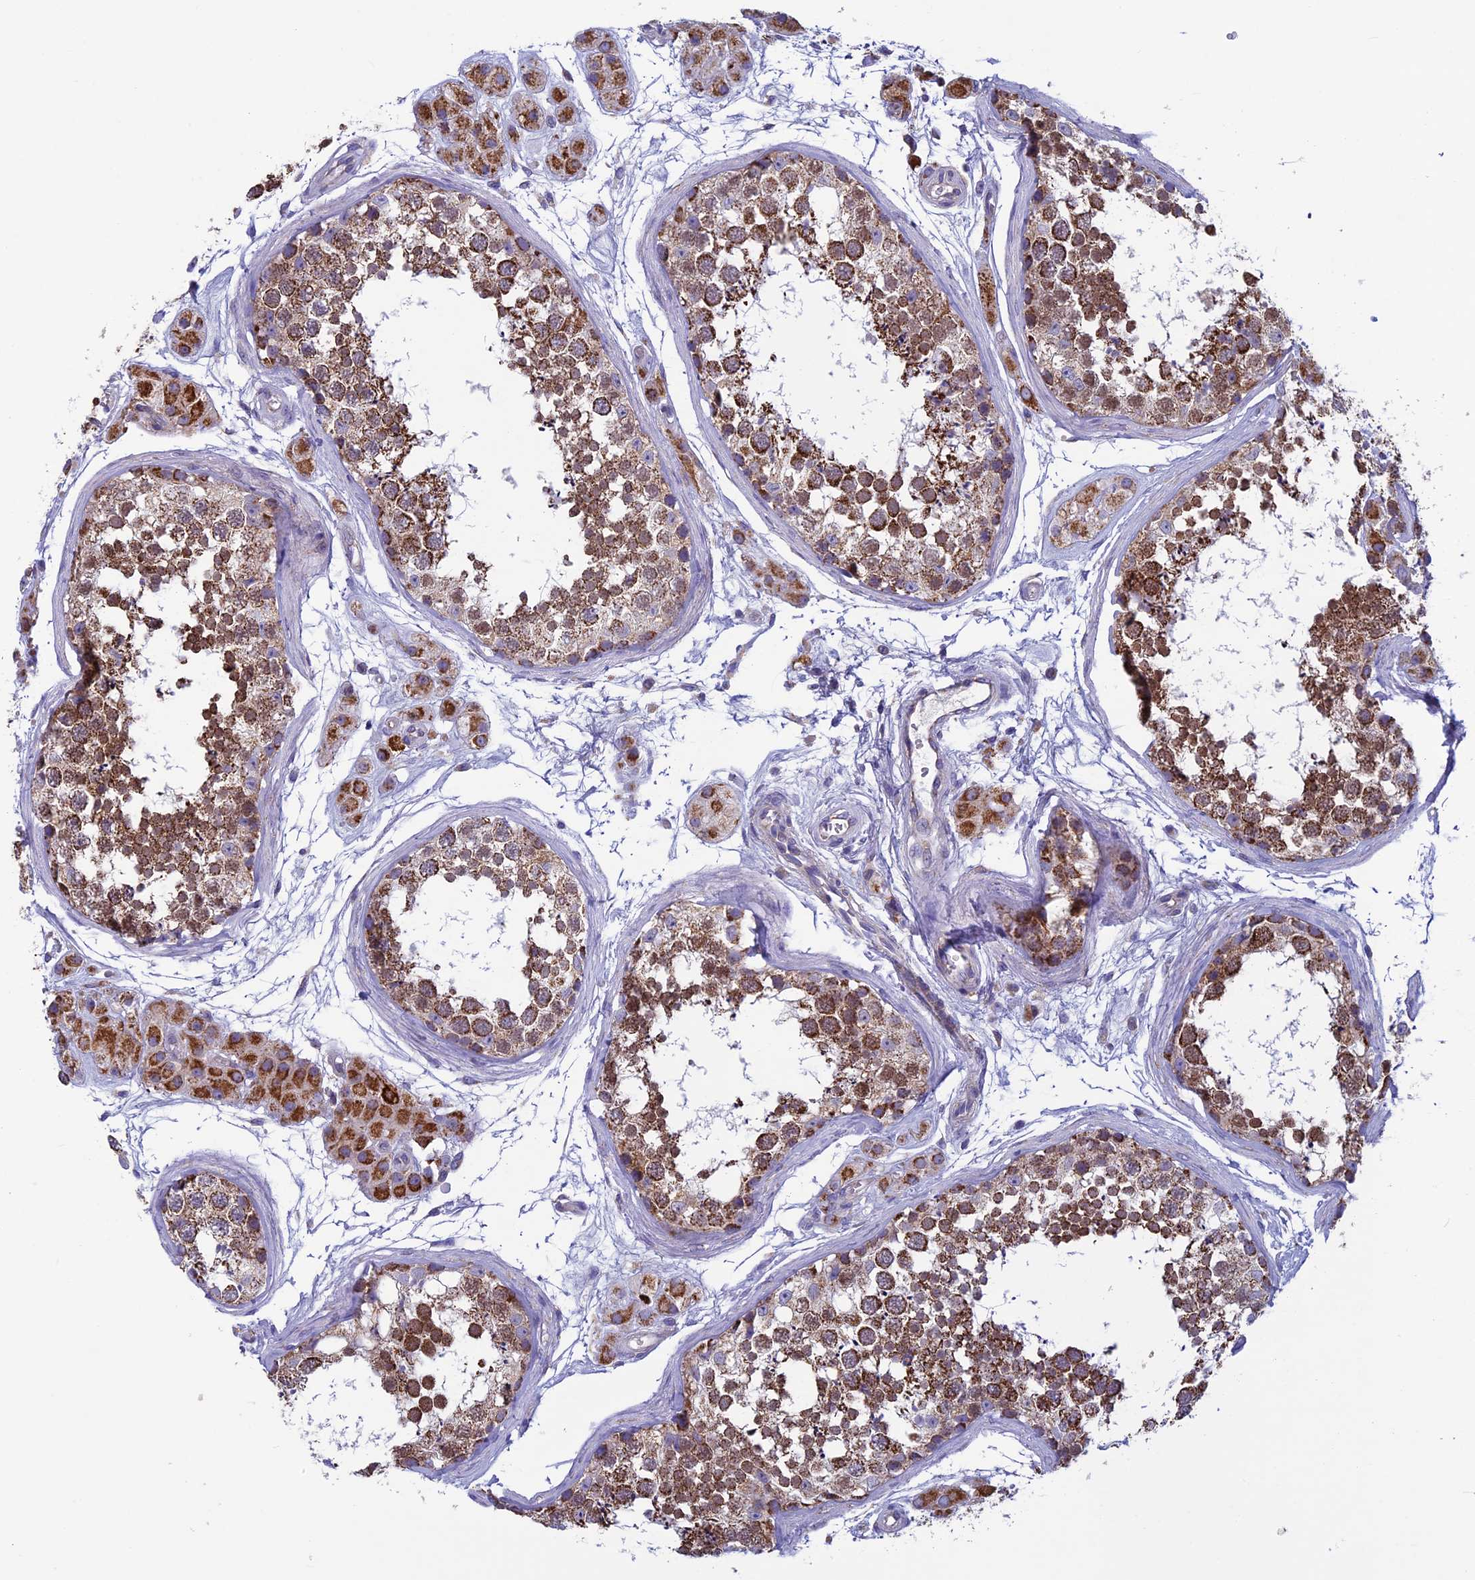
{"staining": {"intensity": "strong", "quantity": "25%-75%", "location": "cytoplasmic/membranous"}, "tissue": "testis", "cell_type": "Cells in seminiferous ducts", "image_type": "normal", "snomed": [{"axis": "morphology", "description": "Normal tissue, NOS"}, {"axis": "topography", "description": "Testis"}], "caption": "IHC of unremarkable testis demonstrates high levels of strong cytoplasmic/membranous expression in approximately 25%-75% of cells in seminiferous ducts. Immunohistochemistry (ihc) stains the protein in brown and the nuclei are stained blue.", "gene": "MFSD12", "patient": {"sex": "male", "age": 56}}